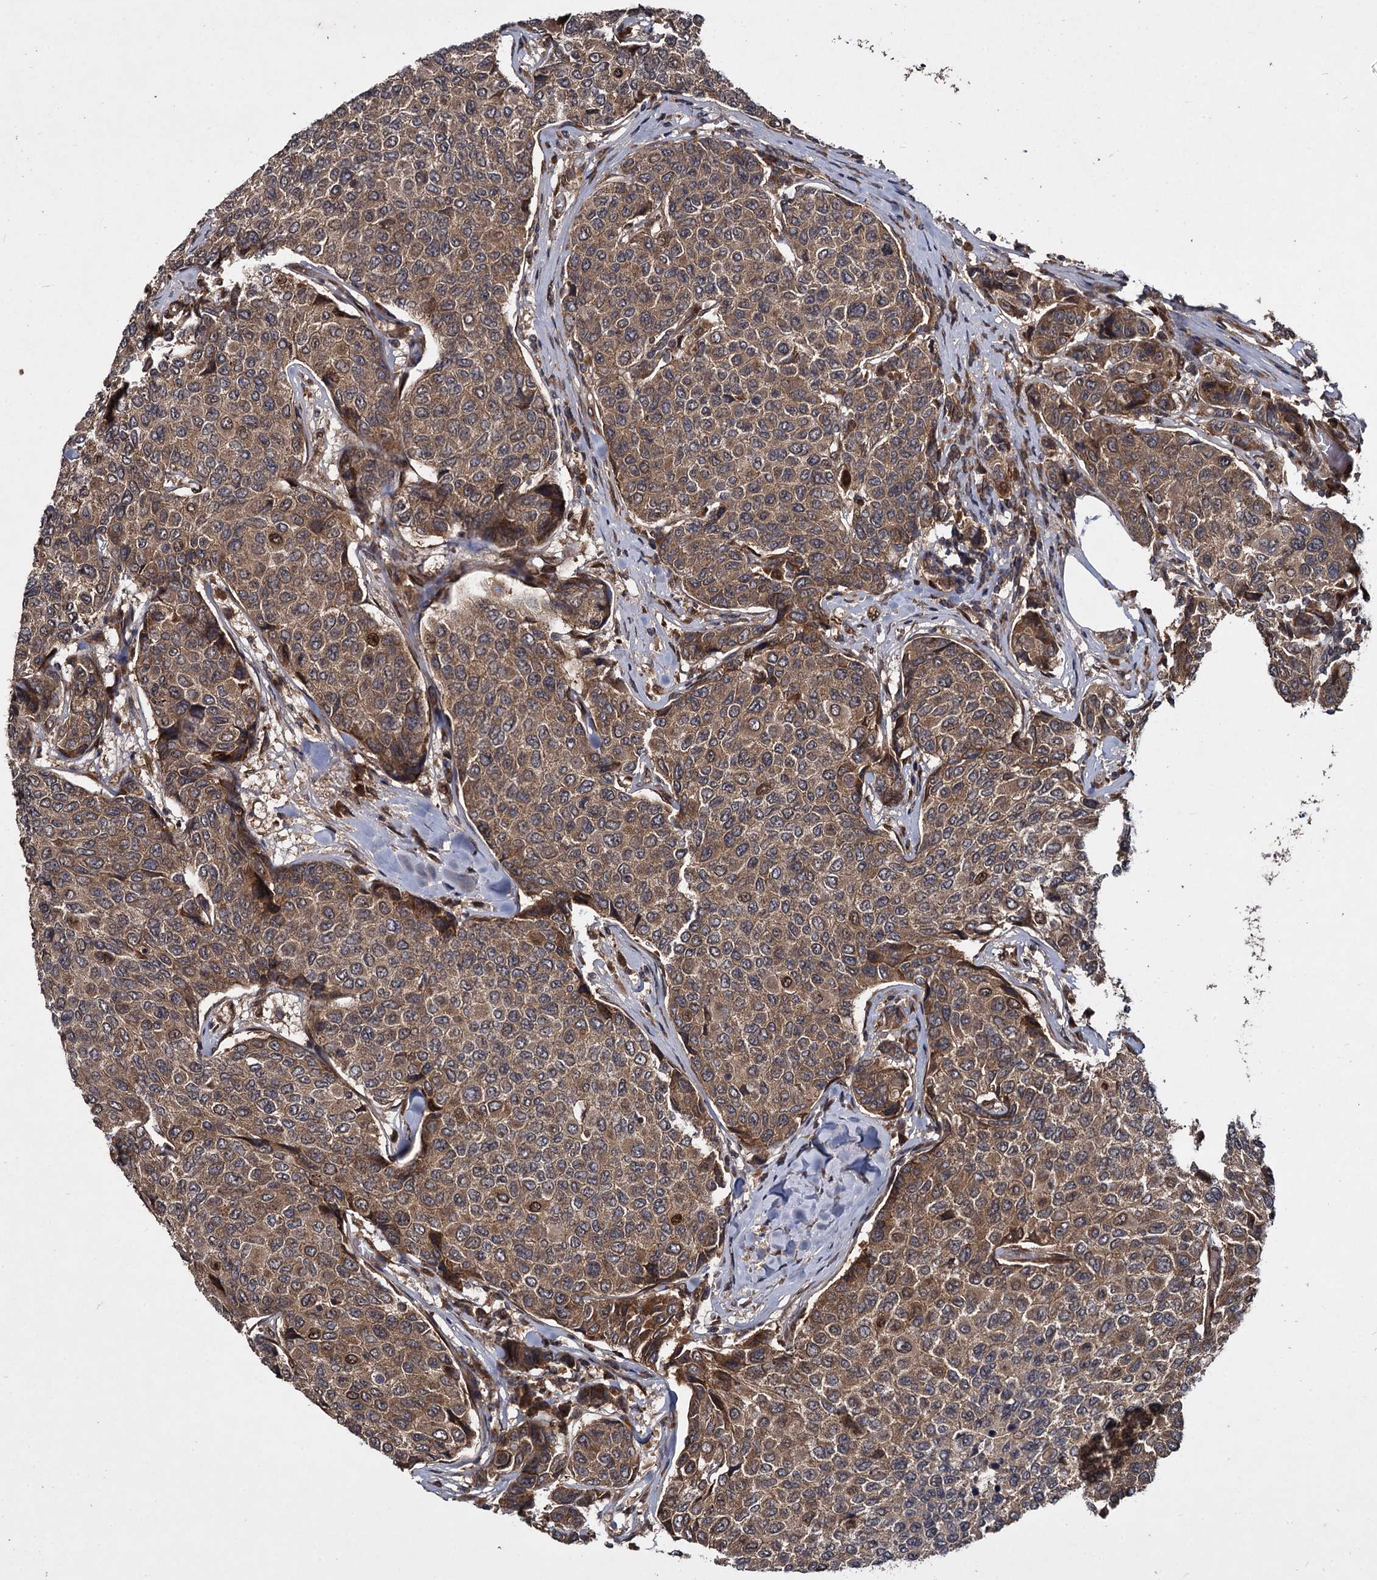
{"staining": {"intensity": "moderate", "quantity": ">75%", "location": "cytoplasmic/membranous"}, "tissue": "breast cancer", "cell_type": "Tumor cells", "image_type": "cancer", "snomed": [{"axis": "morphology", "description": "Duct carcinoma"}, {"axis": "topography", "description": "Breast"}], "caption": "Human breast invasive ductal carcinoma stained with a protein marker displays moderate staining in tumor cells.", "gene": "DCP1B", "patient": {"sex": "female", "age": 55}}